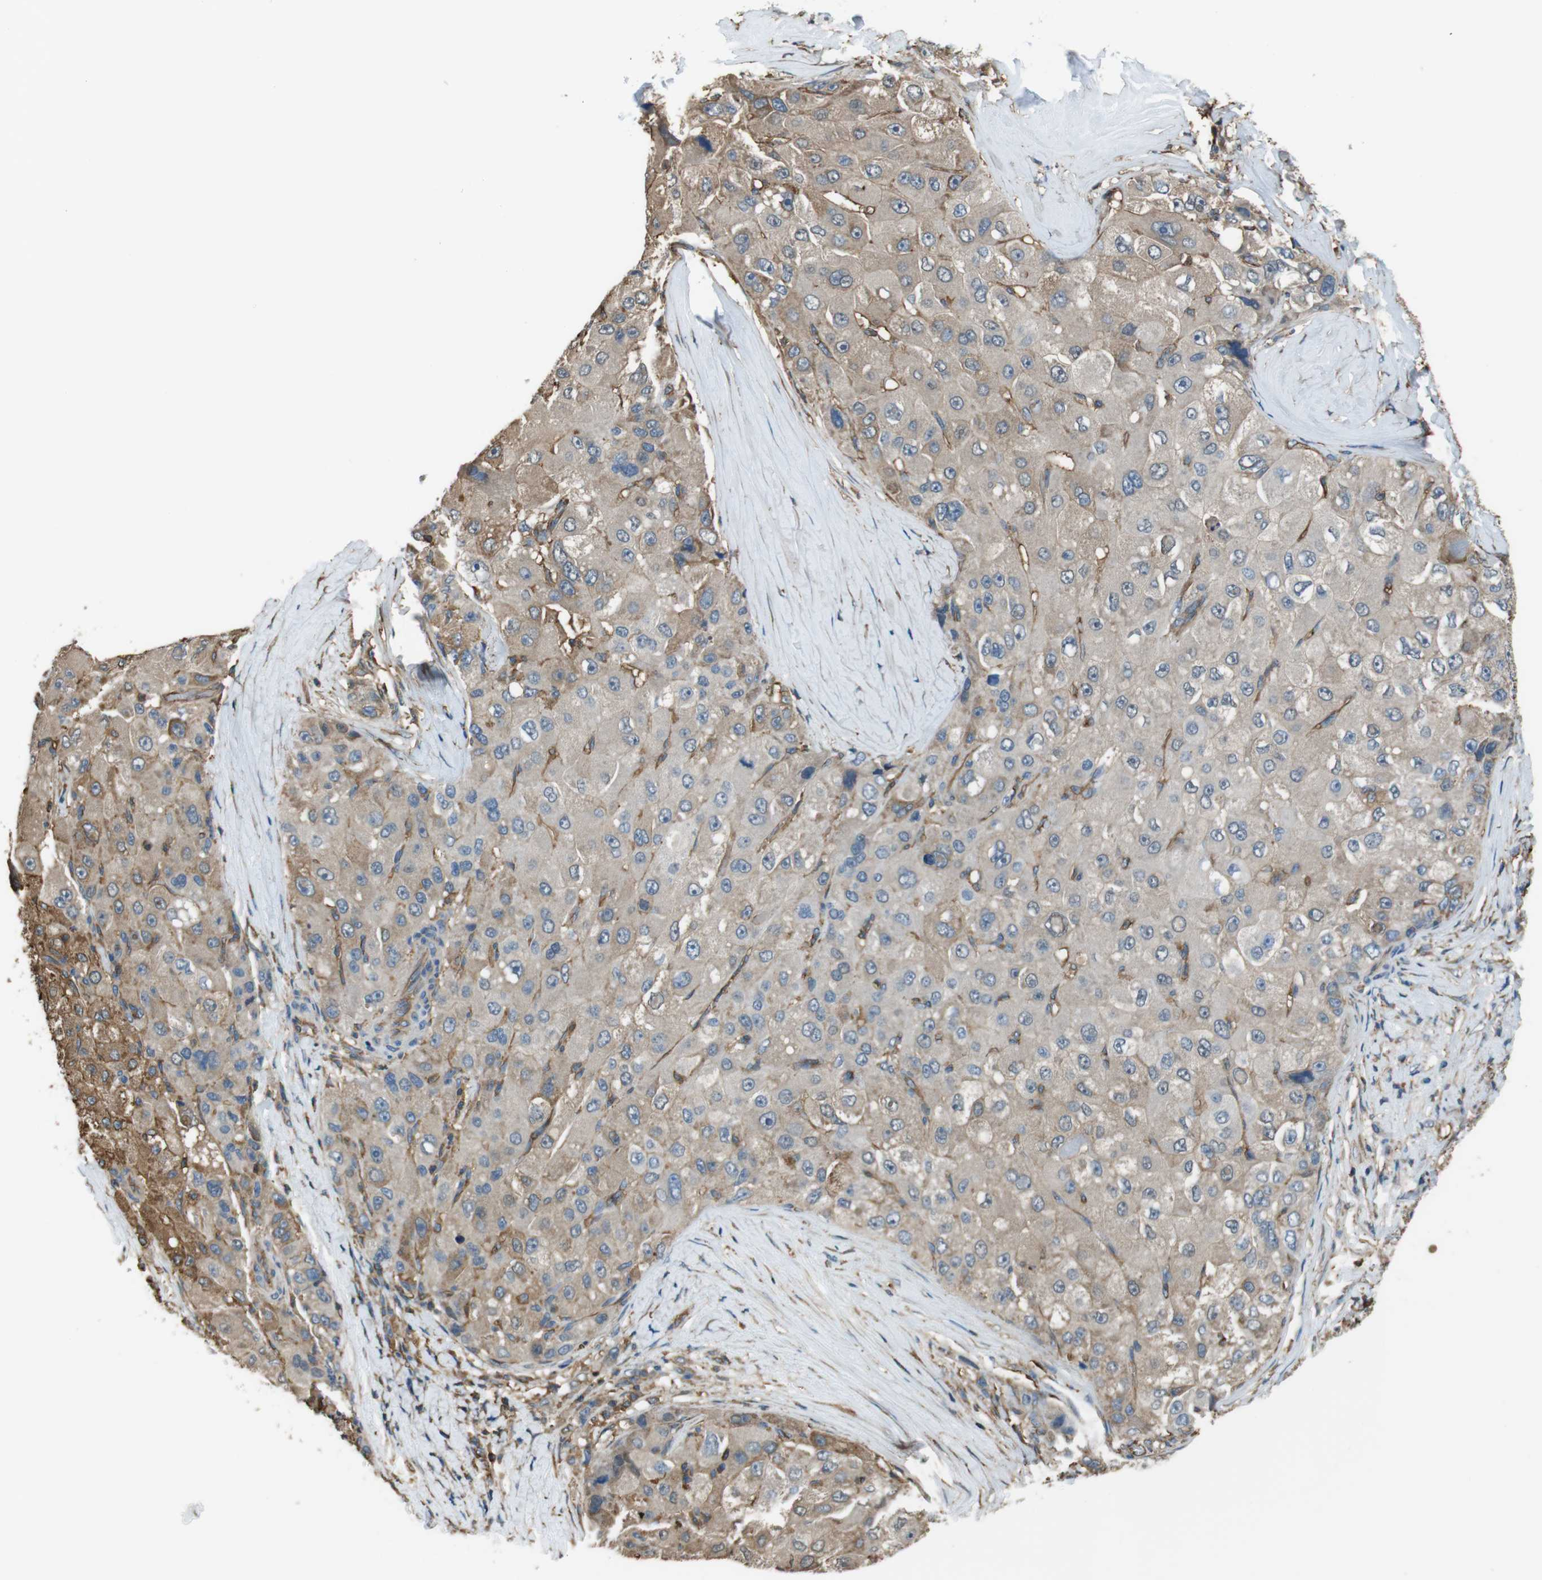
{"staining": {"intensity": "weak", "quantity": "25%-75%", "location": "cytoplasmic/membranous"}, "tissue": "liver cancer", "cell_type": "Tumor cells", "image_type": "cancer", "snomed": [{"axis": "morphology", "description": "Carcinoma, Hepatocellular, NOS"}, {"axis": "topography", "description": "Liver"}], "caption": "Liver cancer (hepatocellular carcinoma) was stained to show a protein in brown. There is low levels of weak cytoplasmic/membranous positivity in about 25%-75% of tumor cells.", "gene": "FCAR", "patient": {"sex": "male", "age": 80}}